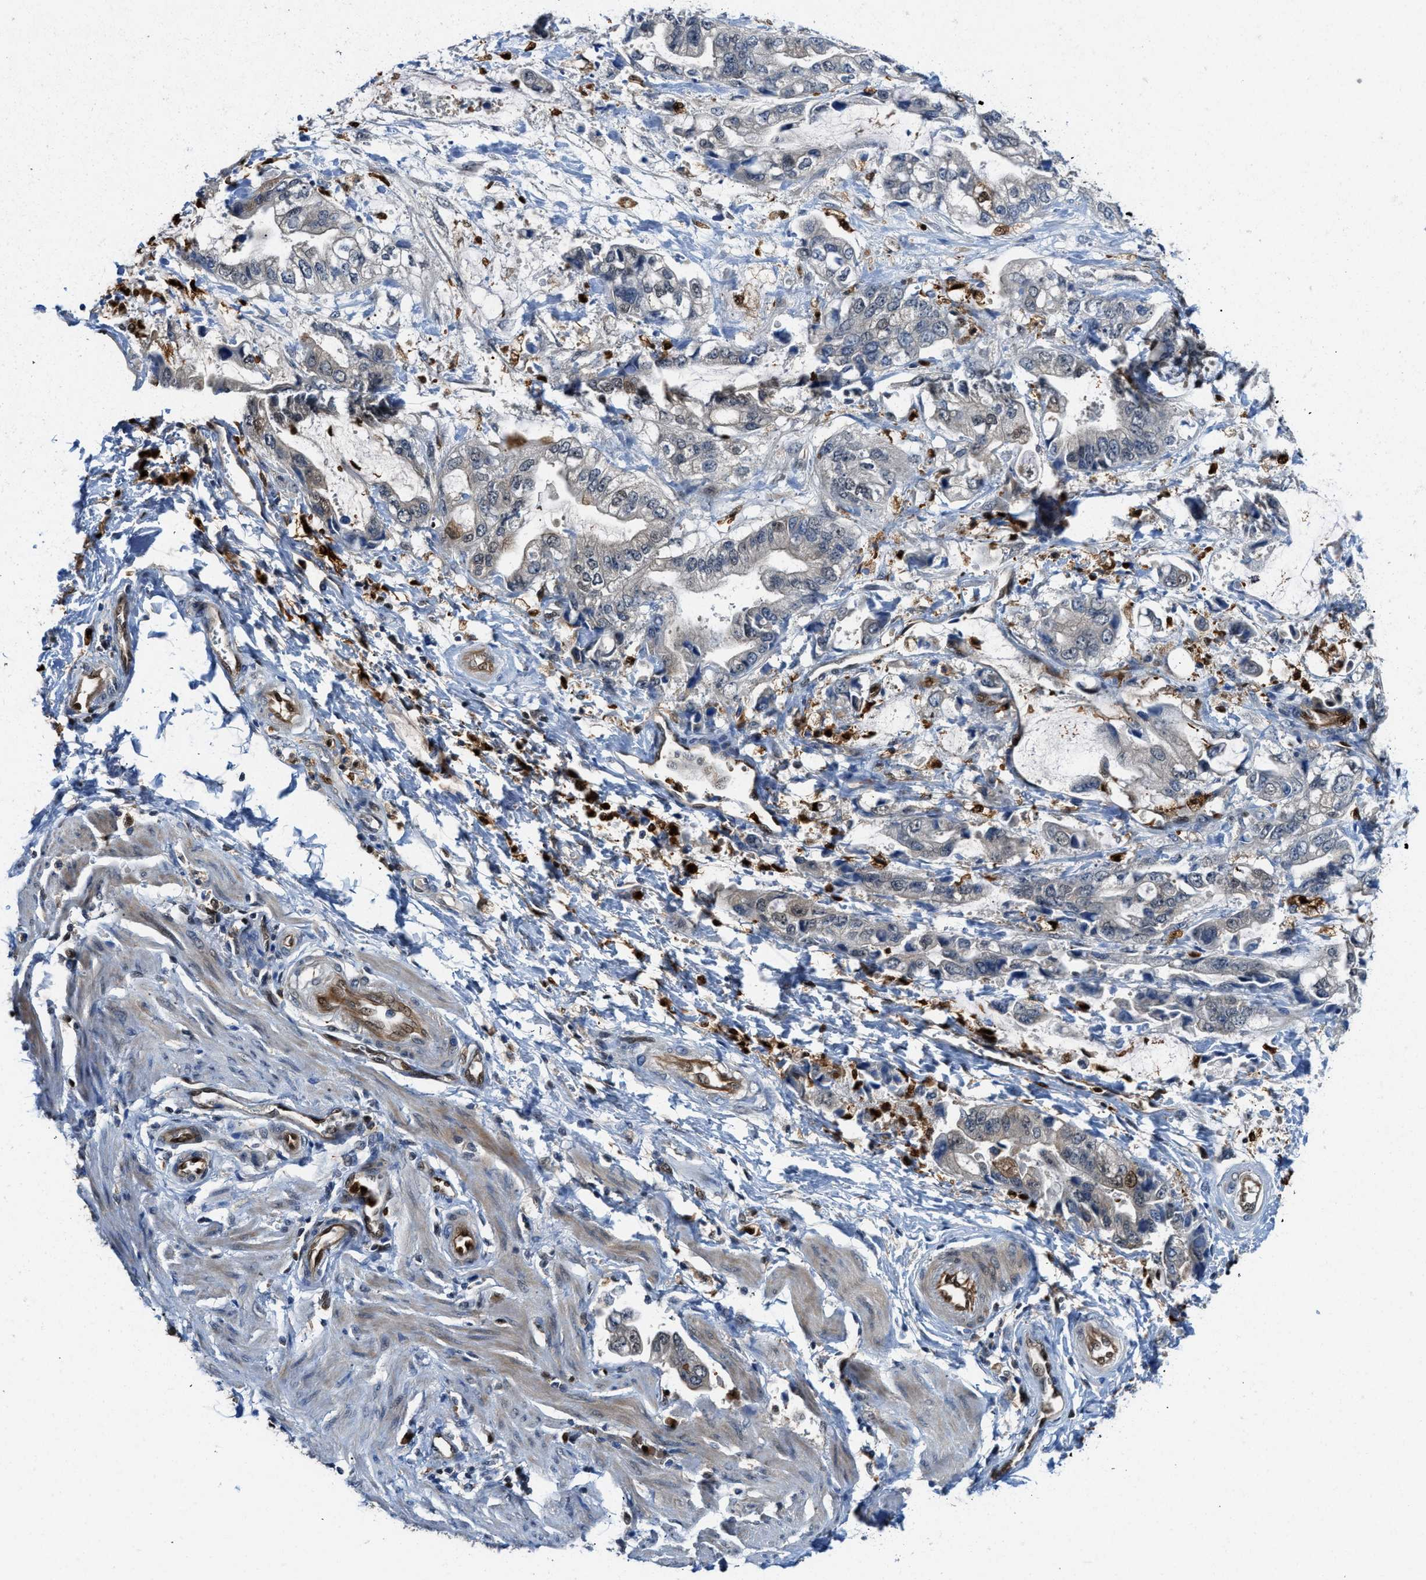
{"staining": {"intensity": "negative", "quantity": "none", "location": "none"}, "tissue": "stomach cancer", "cell_type": "Tumor cells", "image_type": "cancer", "snomed": [{"axis": "morphology", "description": "Normal tissue, NOS"}, {"axis": "morphology", "description": "Adenocarcinoma, NOS"}, {"axis": "topography", "description": "Stomach"}], "caption": "Immunohistochemistry (IHC) histopathology image of human stomach adenocarcinoma stained for a protein (brown), which exhibits no positivity in tumor cells.", "gene": "LTA4H", "patient": {"sex": "male", "age": 62}}